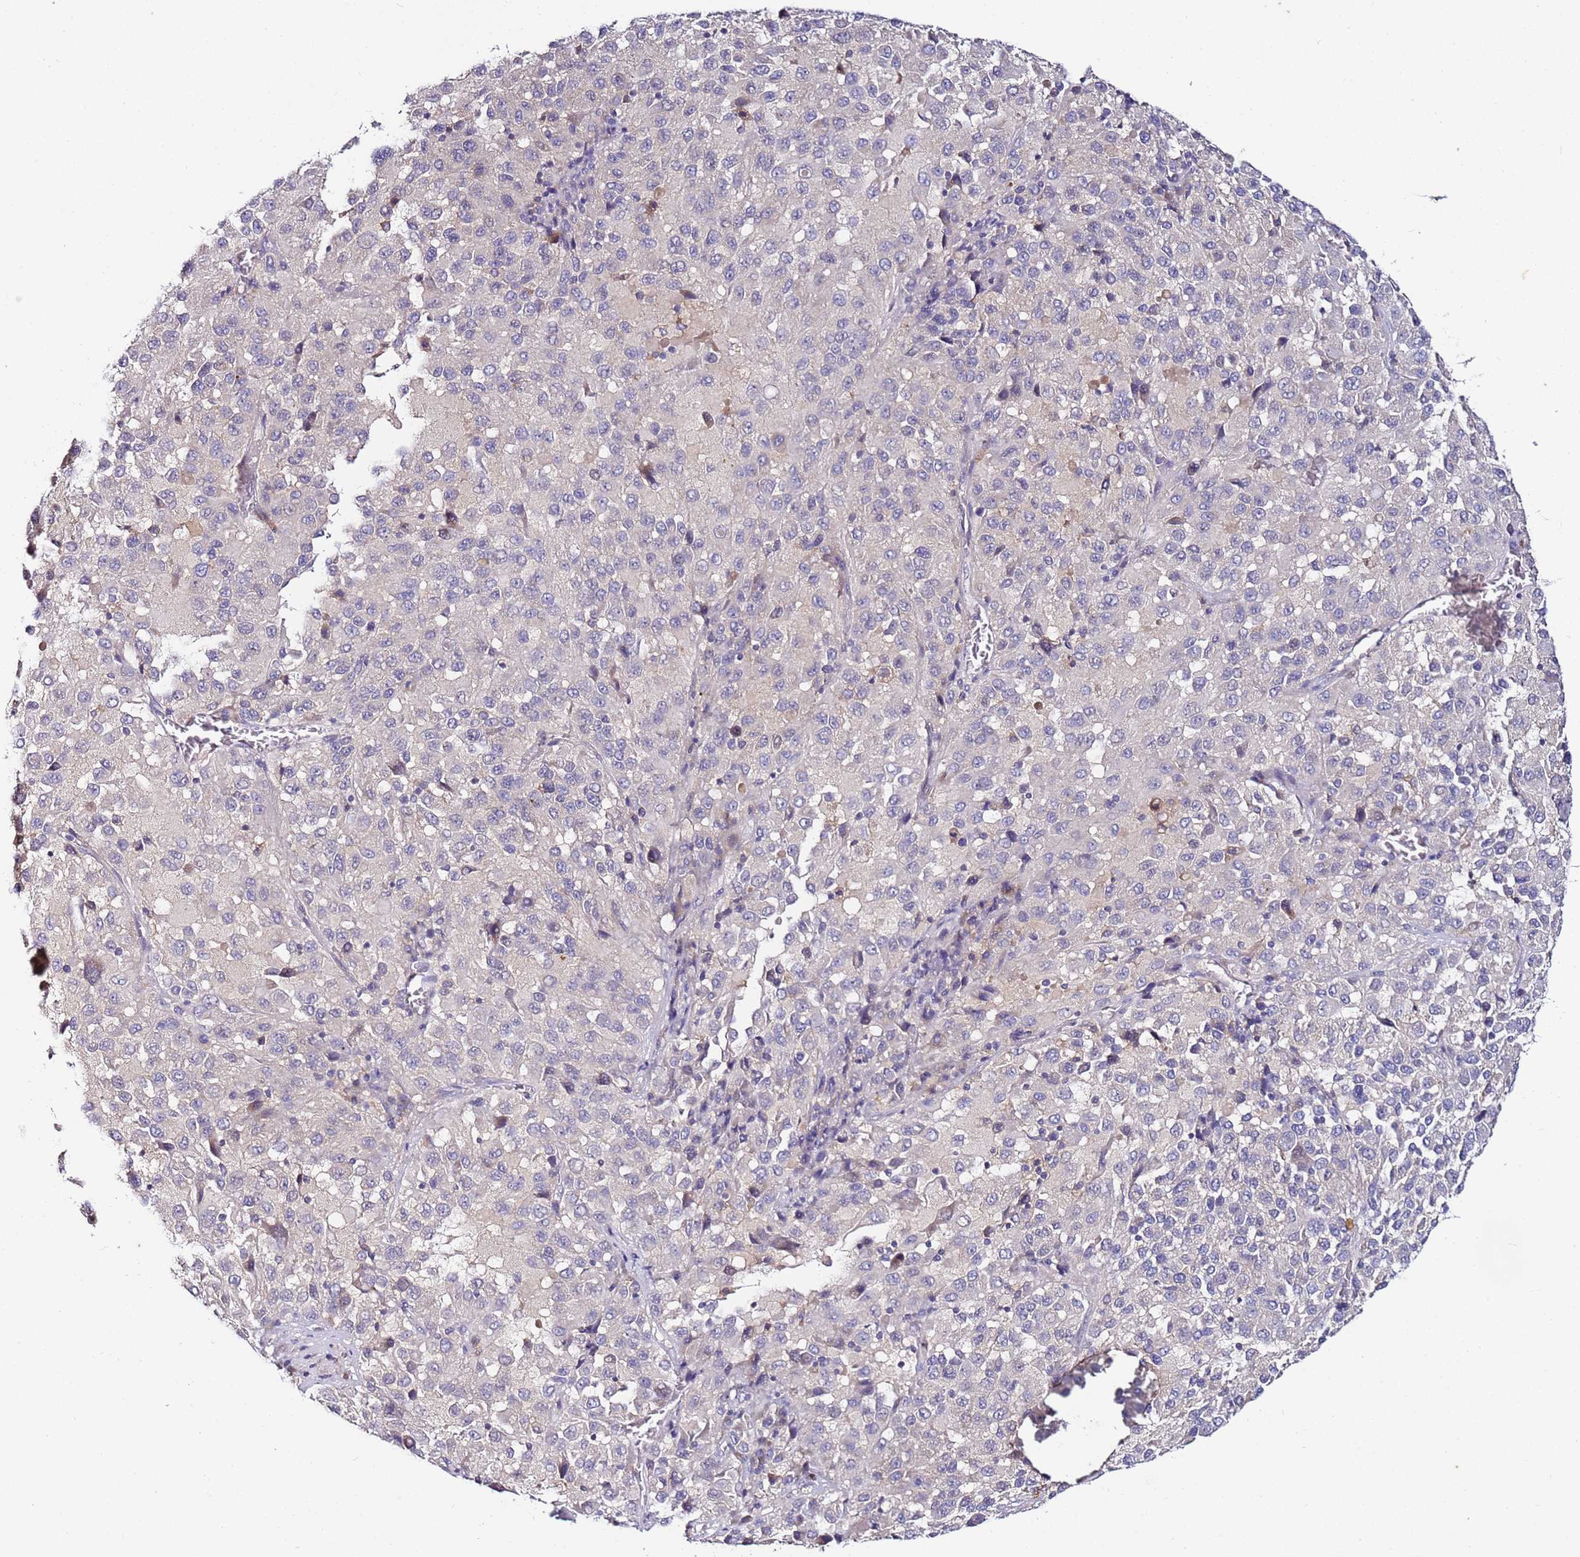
{"staining": {"intensity": "negative", "quantity": "none", "location": "none"}, "tissue": "melanoma", "cell_type": "Tumor cells", "image_type": "cancer", "snomed": [{"axis": "morphology", "description": "Malignant melanoma, Metastatic site"}, {"axis": "topography", "description": "Lung"}], "caption": "This is an IHC image of malignant melanoma (metastatic site). There is no positivity in tumor cells.", "gene": "SRRM5", "patient": {"sex": "male", "age": 64}}